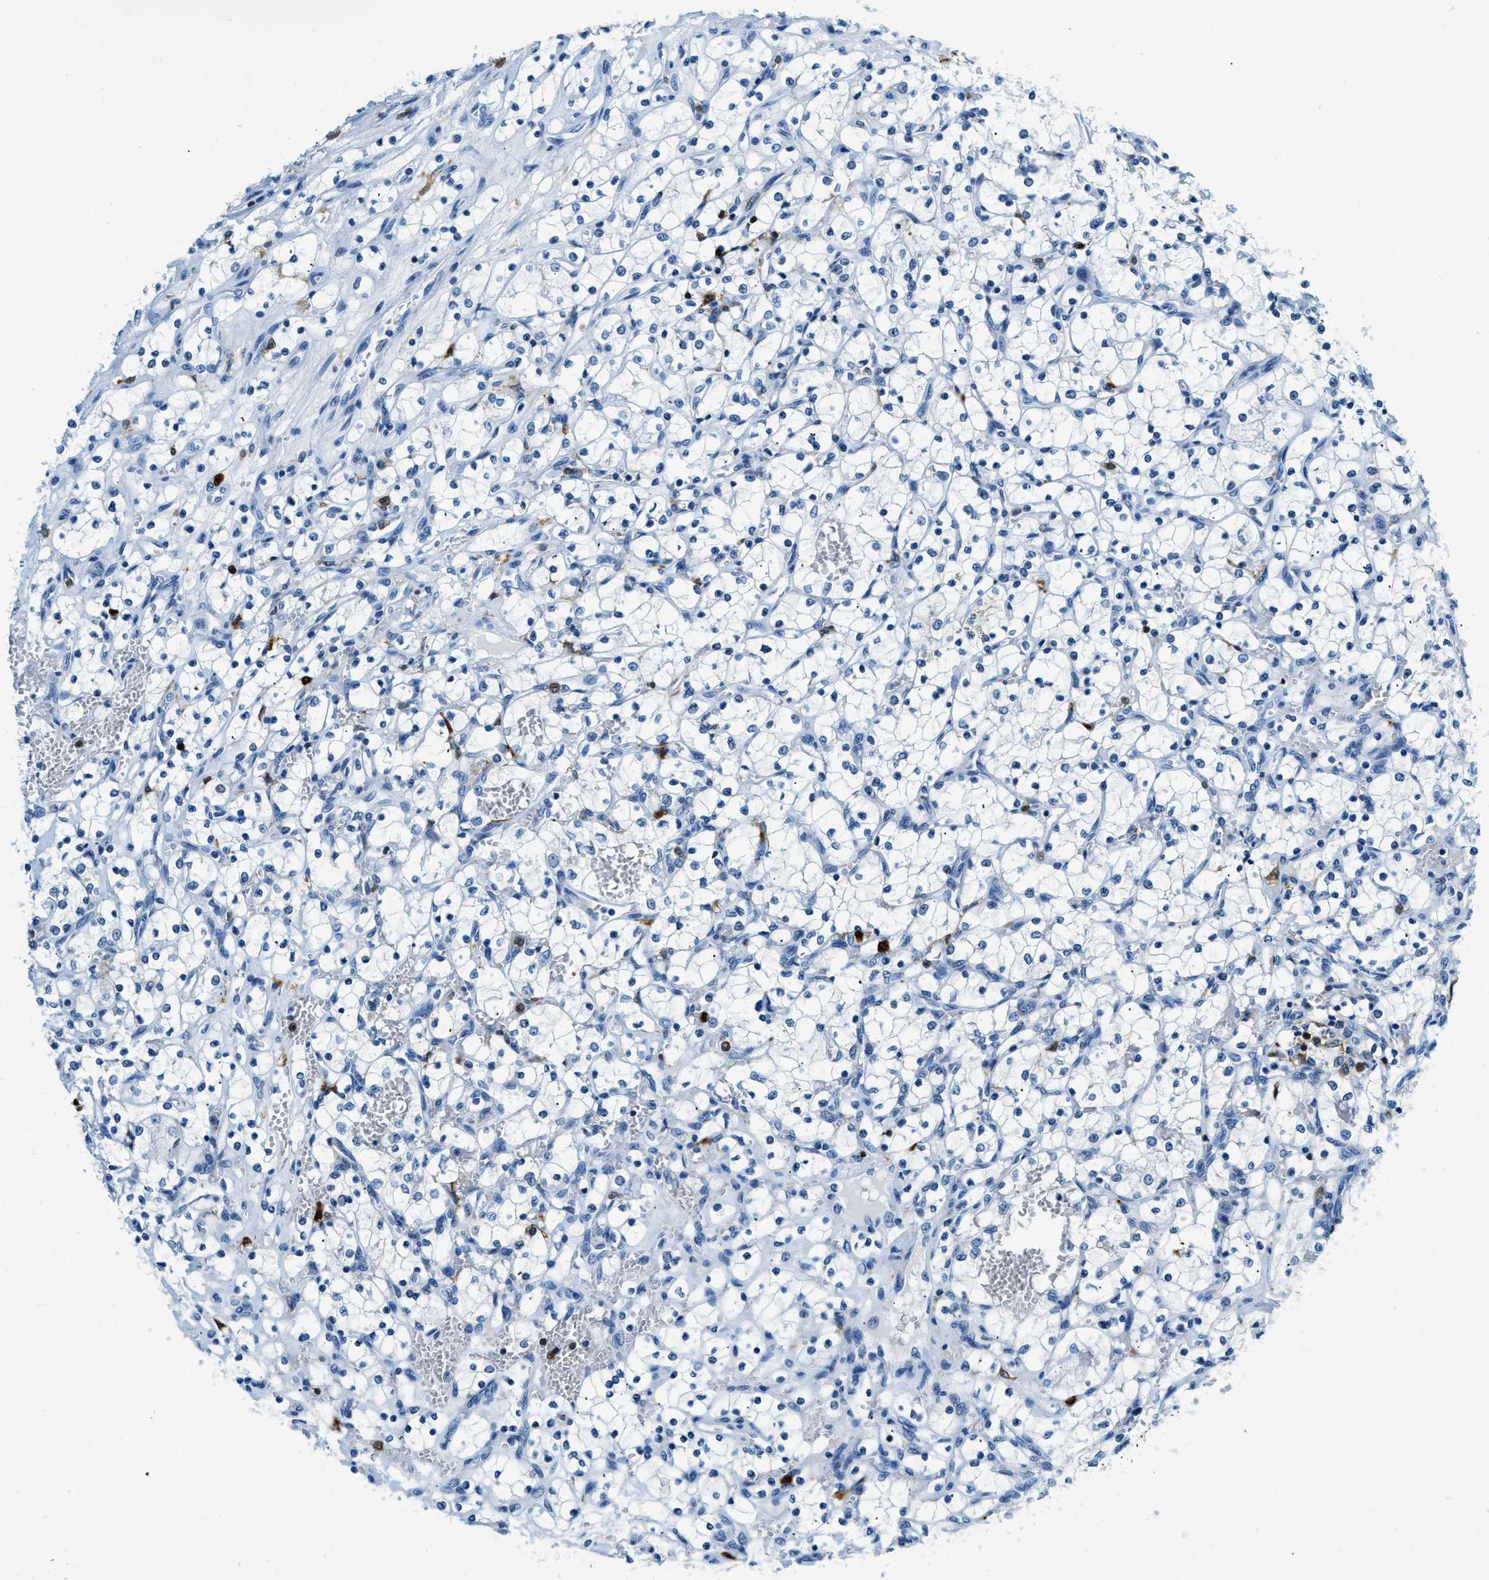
{"staining": {"intensity": "negative", "quantity": "none", "location": "none"}, "tissue": "renal cancer", "cell_type": "Tumor cells", "image_type": "cancer", "snomed": [{"axis": "morphology", "description": "Adenocarcinoma, NOS"}, {"axis": "topography", "description": "Kidney"}], "caption": "Adenocarcinoma (renal) stained for a protein using IHC reveals no positivity tumor cells.", "gene": "CAPG", "patient": {"sex": "female", "age": 69}}